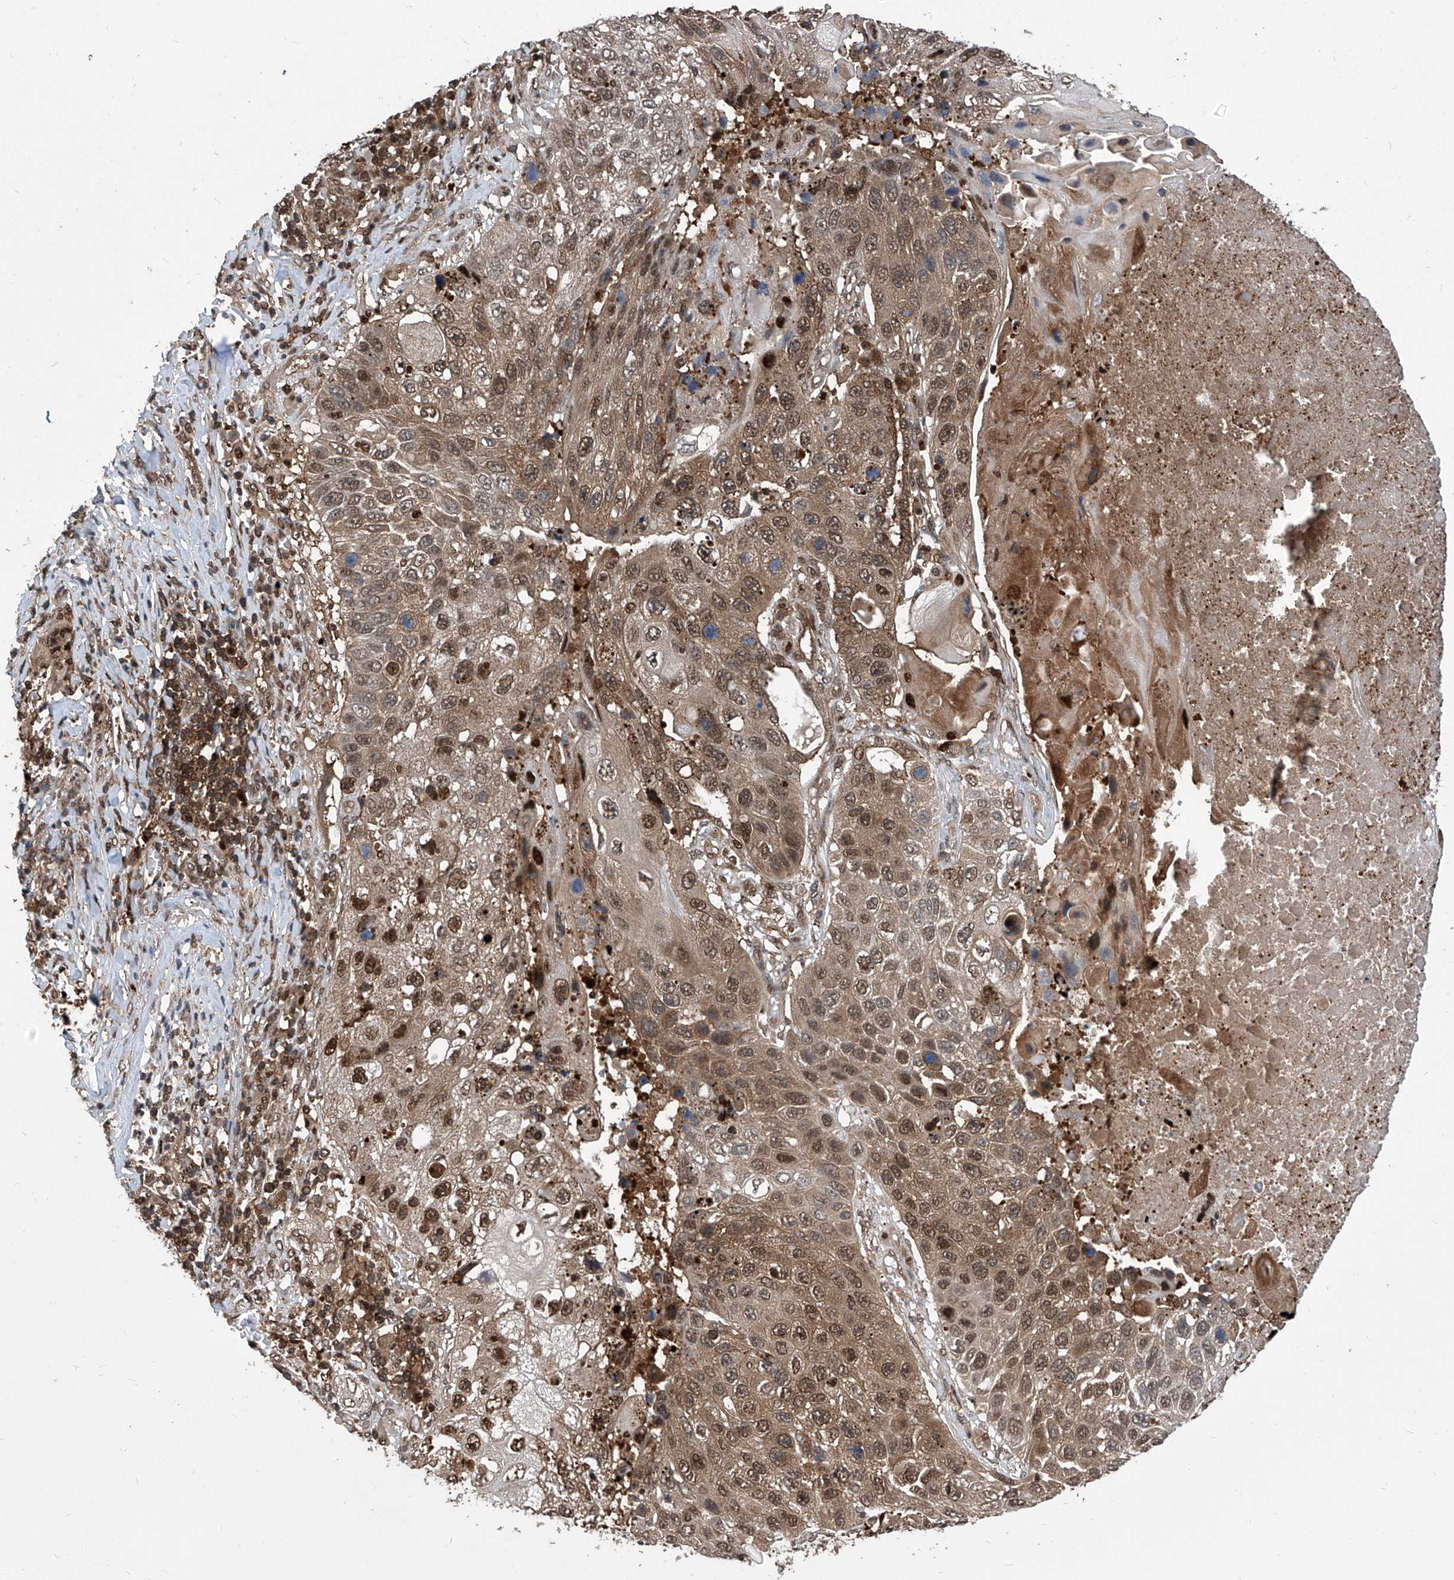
{"staining": {"intensity": "strong", "quantity": "25%-75%", "location": "nuclear"}, "tissue": "lung cancer", "cell_type": "Tumor cells", "image_type": "cancer", "snomed": [{"axis": "morphology", "description": "Squamous cell carcinoma, NOS"}, {"axis": "topography", "description": "Lung"}], "caption": "A photomicrograph of lung squamous cell carcinoma stained for a protein reveals strong nuclear brown staining in tumor cells.", "gene": "PSMB1", "patient": {"sex": "male", "age": 61}}